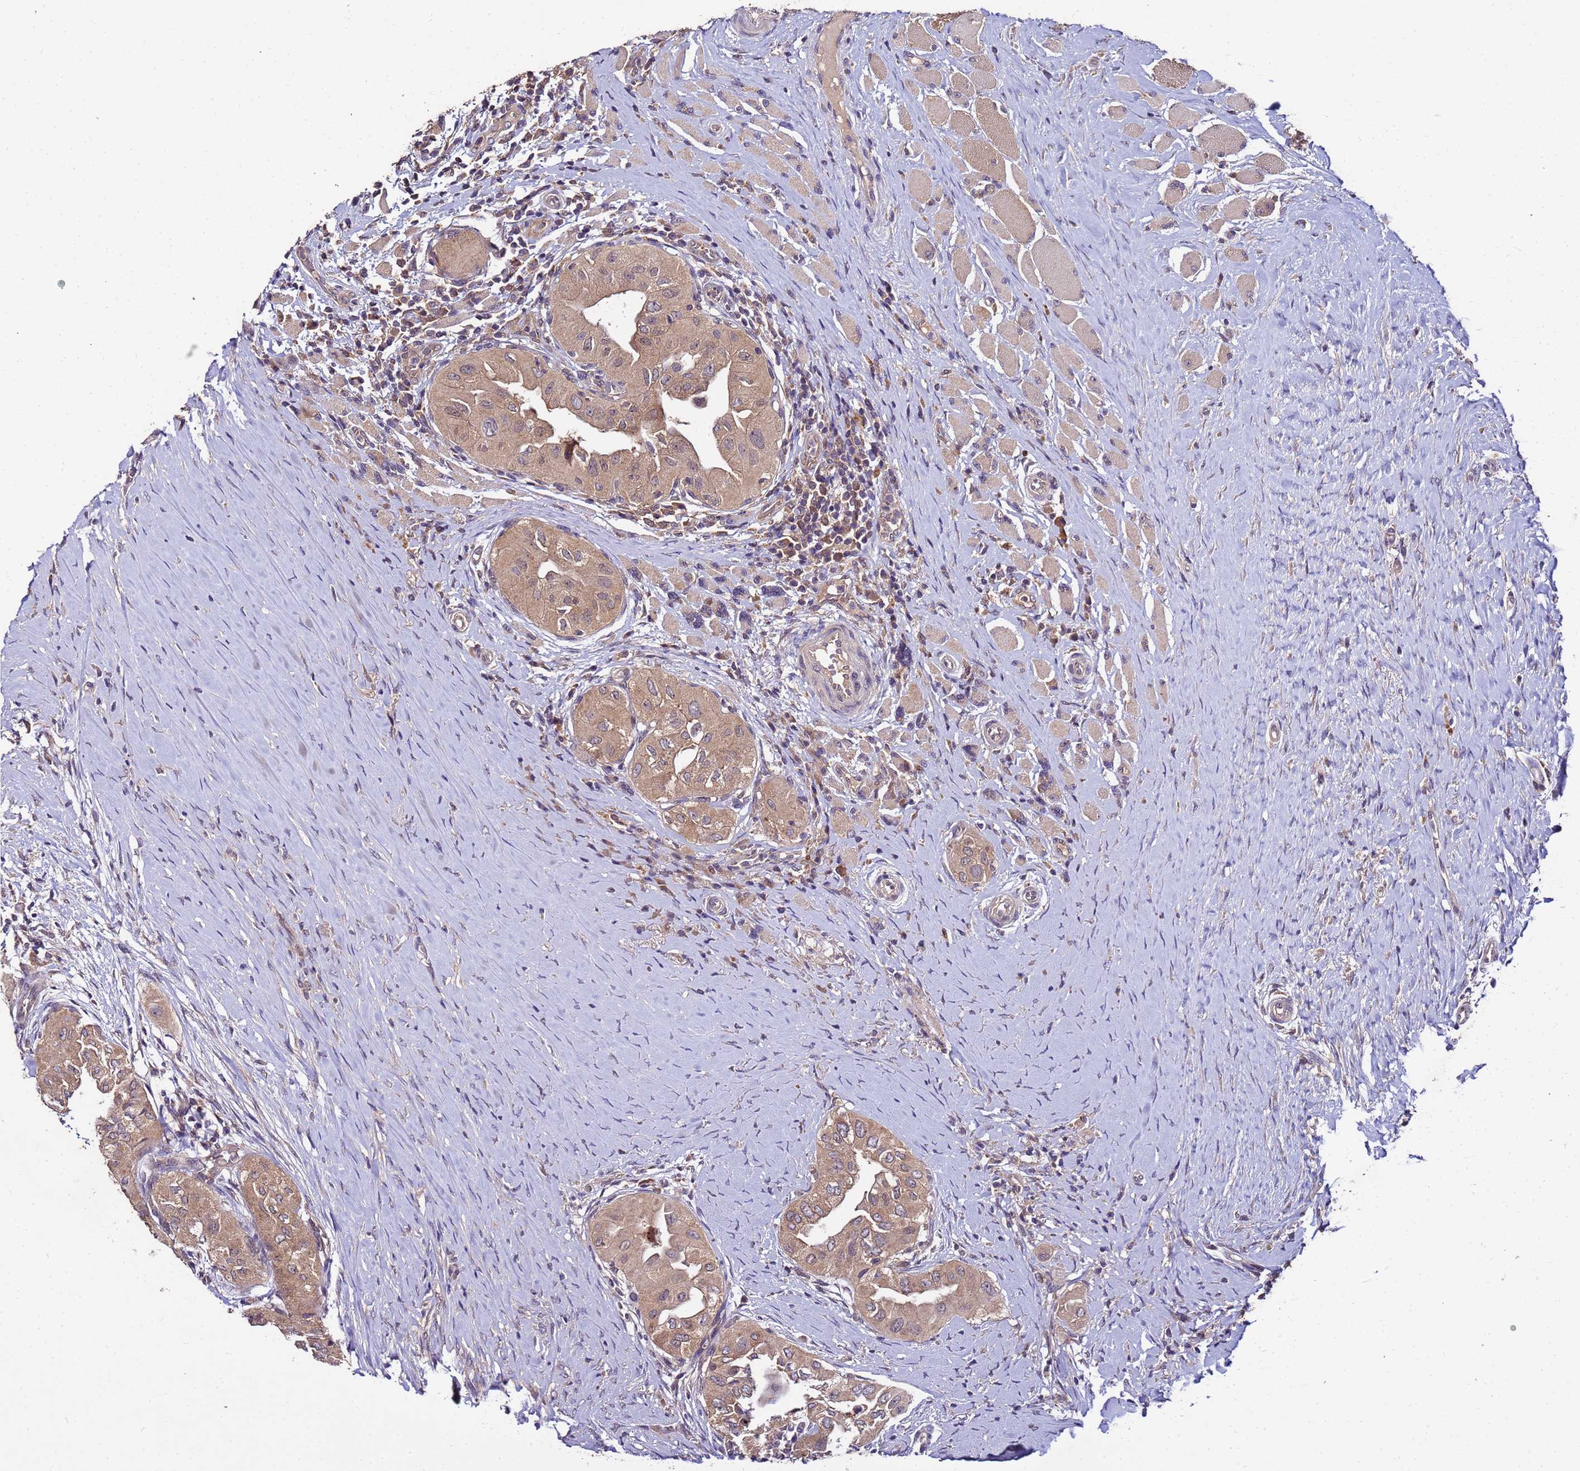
{"staining": {"intensity": "weak", "quantity": ">75%", "location": "cytoplasmic/membranous"}, "tissue": "thyroid cancer", "cell_type": "Tumor cells", "image_type": "cancer", "snomed": [{"axis": "morphology", "description": "Papillary adenocarcinoma, NOS"}, {"axis": "topography", "description": "Thyroid gland"}], "caption": "Immunohistochemical staining of human thyroid cancer (papillary adenocarcinoma) displays weak cytoplasmic/membranous protein positivity in about >75% of tumor cells.", "gene": "GSPT2", "patient": {"sex": "female", "age": 59}}